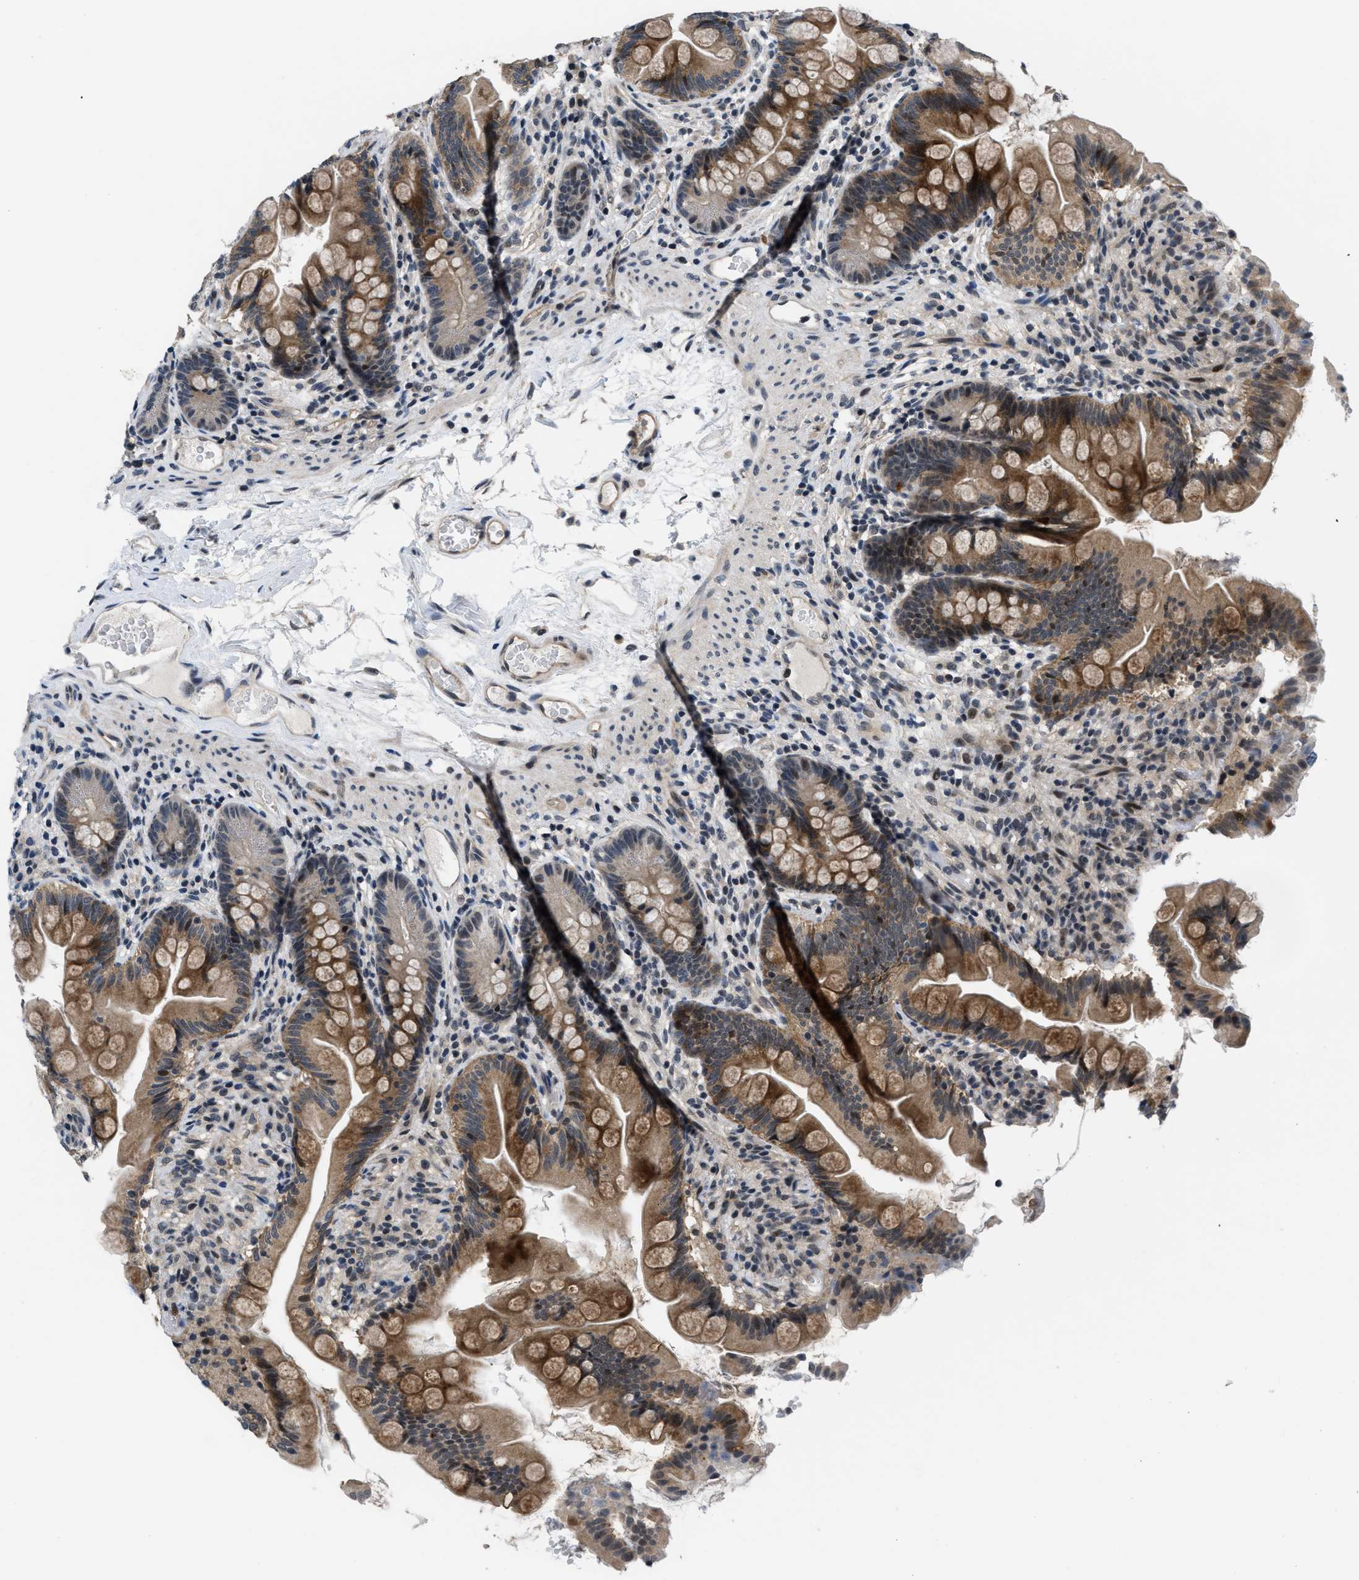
{"staining": {"intensity": "moderate", "quantity": ">75%", "location": "cytoplasmic/membranous"}, "tissue": "small intestine", "cell_type": "Glandular cells", "image_type": "normal", "snomed": [{"axis": "morphology", "description": "Normal tissue, NOS"}, {"axis": "topography", "description": "Small intestine"}], "caption": "Protein analysis of benign small intestine shows moderate cytoplasmic/membranous staining in approximately >75% of glandular cells. (DAB (3,3'-diaminobenzidine) = brown stain, brightfield microscopy at high magnification).", "gene": "SETD5", "patient": {"sex": "female", "age": 56}}